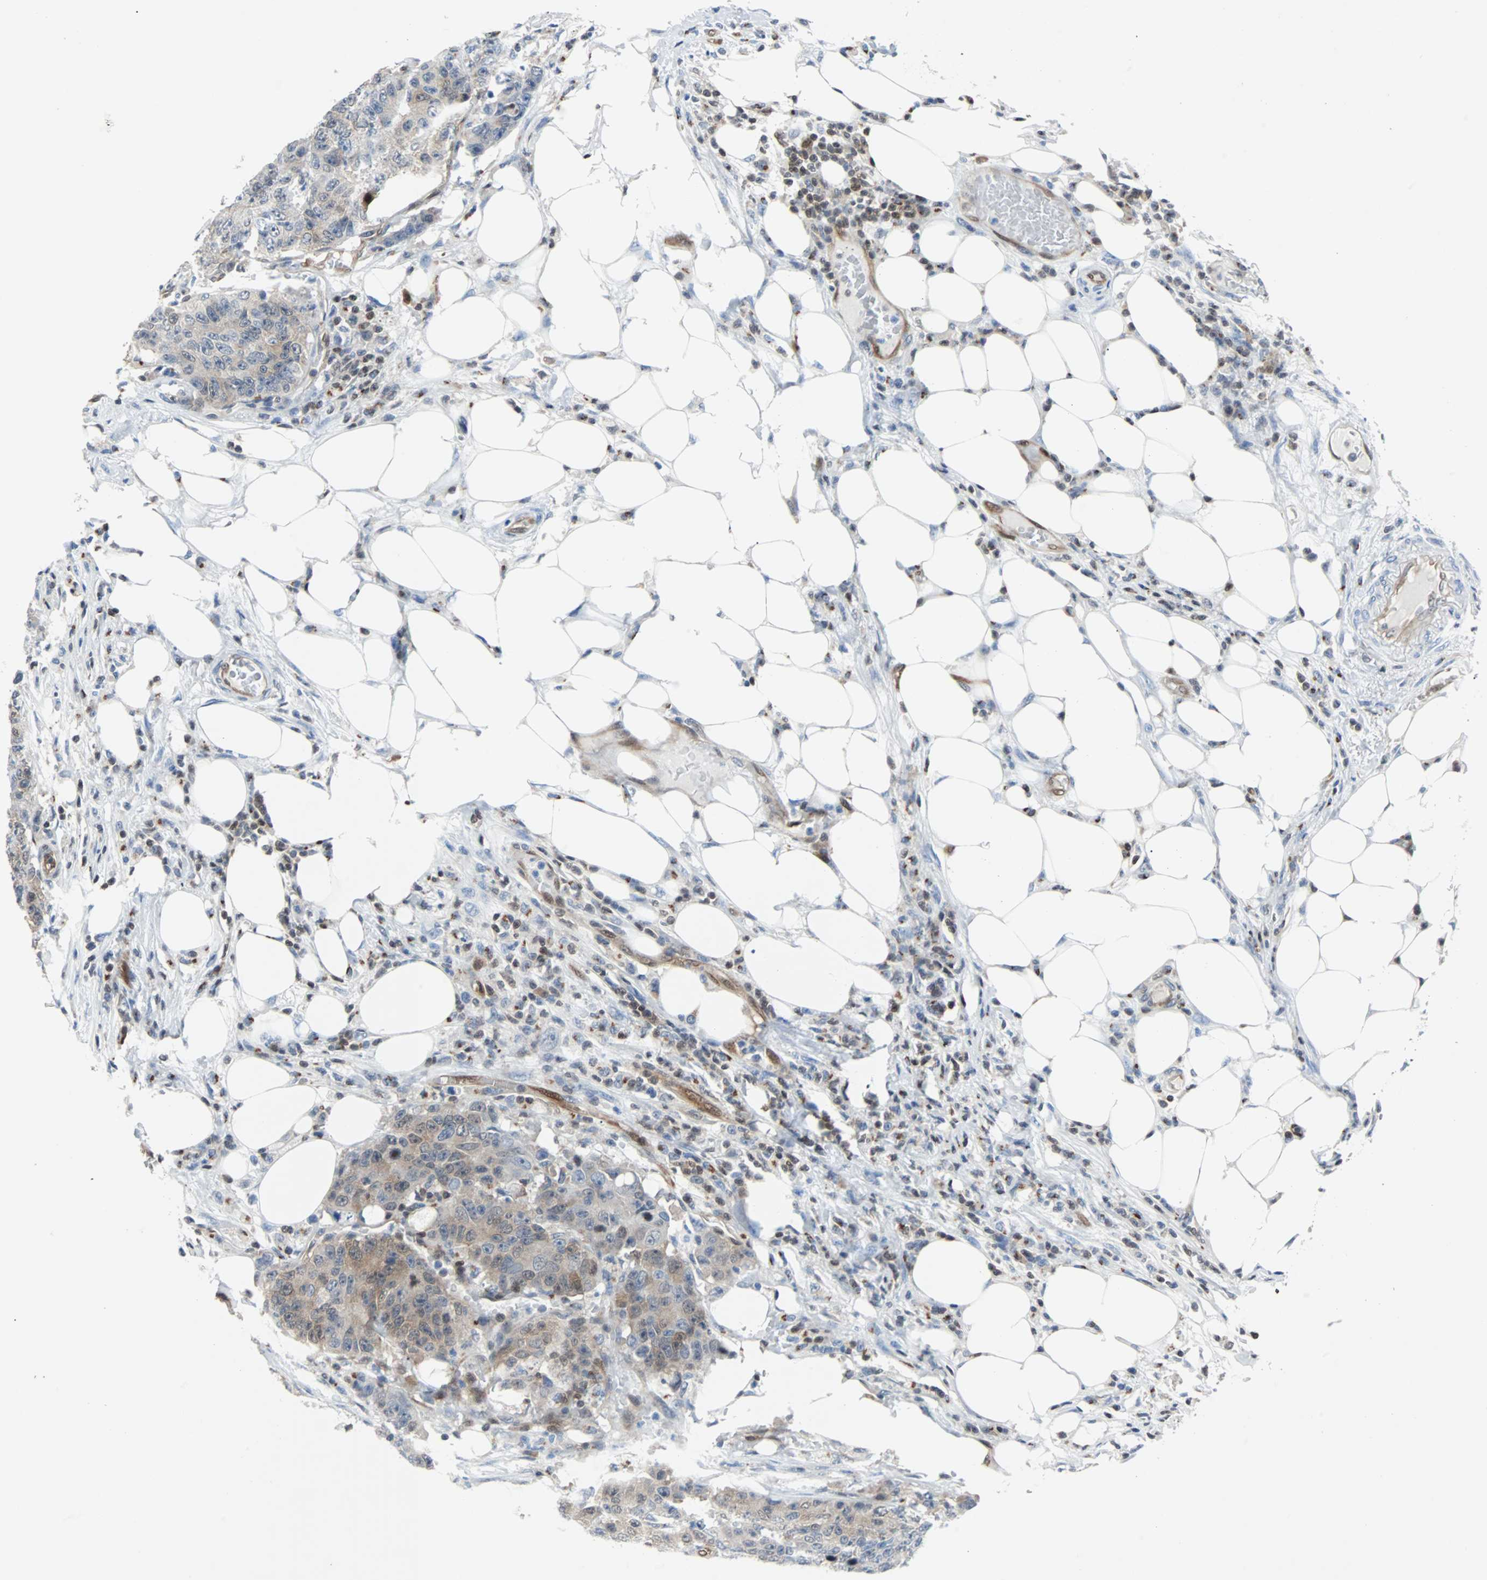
{"staining": {"intensity": "weak", "quantity": "25%-75%", "location": "cytoplasmic/membranous,nuclear"}, "tissue": "colorectal cancer", "cell_type": "Tumor cells", "image_type": "cancer", "snomed": [{"axis": "morphology", "description": "Adenocarcinoma, NOS"}, {"axis": "topography", "description": "Colon"}], "caption": "Colorectal adenocarcinoma tissue exhibits weak cytoplasmic/membranous and nuclear positivity in approximately 25%-75% of tumor cells (DAB (3,3'-diaminobenzidine) IHC with brightfield microscopy, high magnification).", "gene": "MAP2K6", "patient": {"sex": "female", "age": 86}}